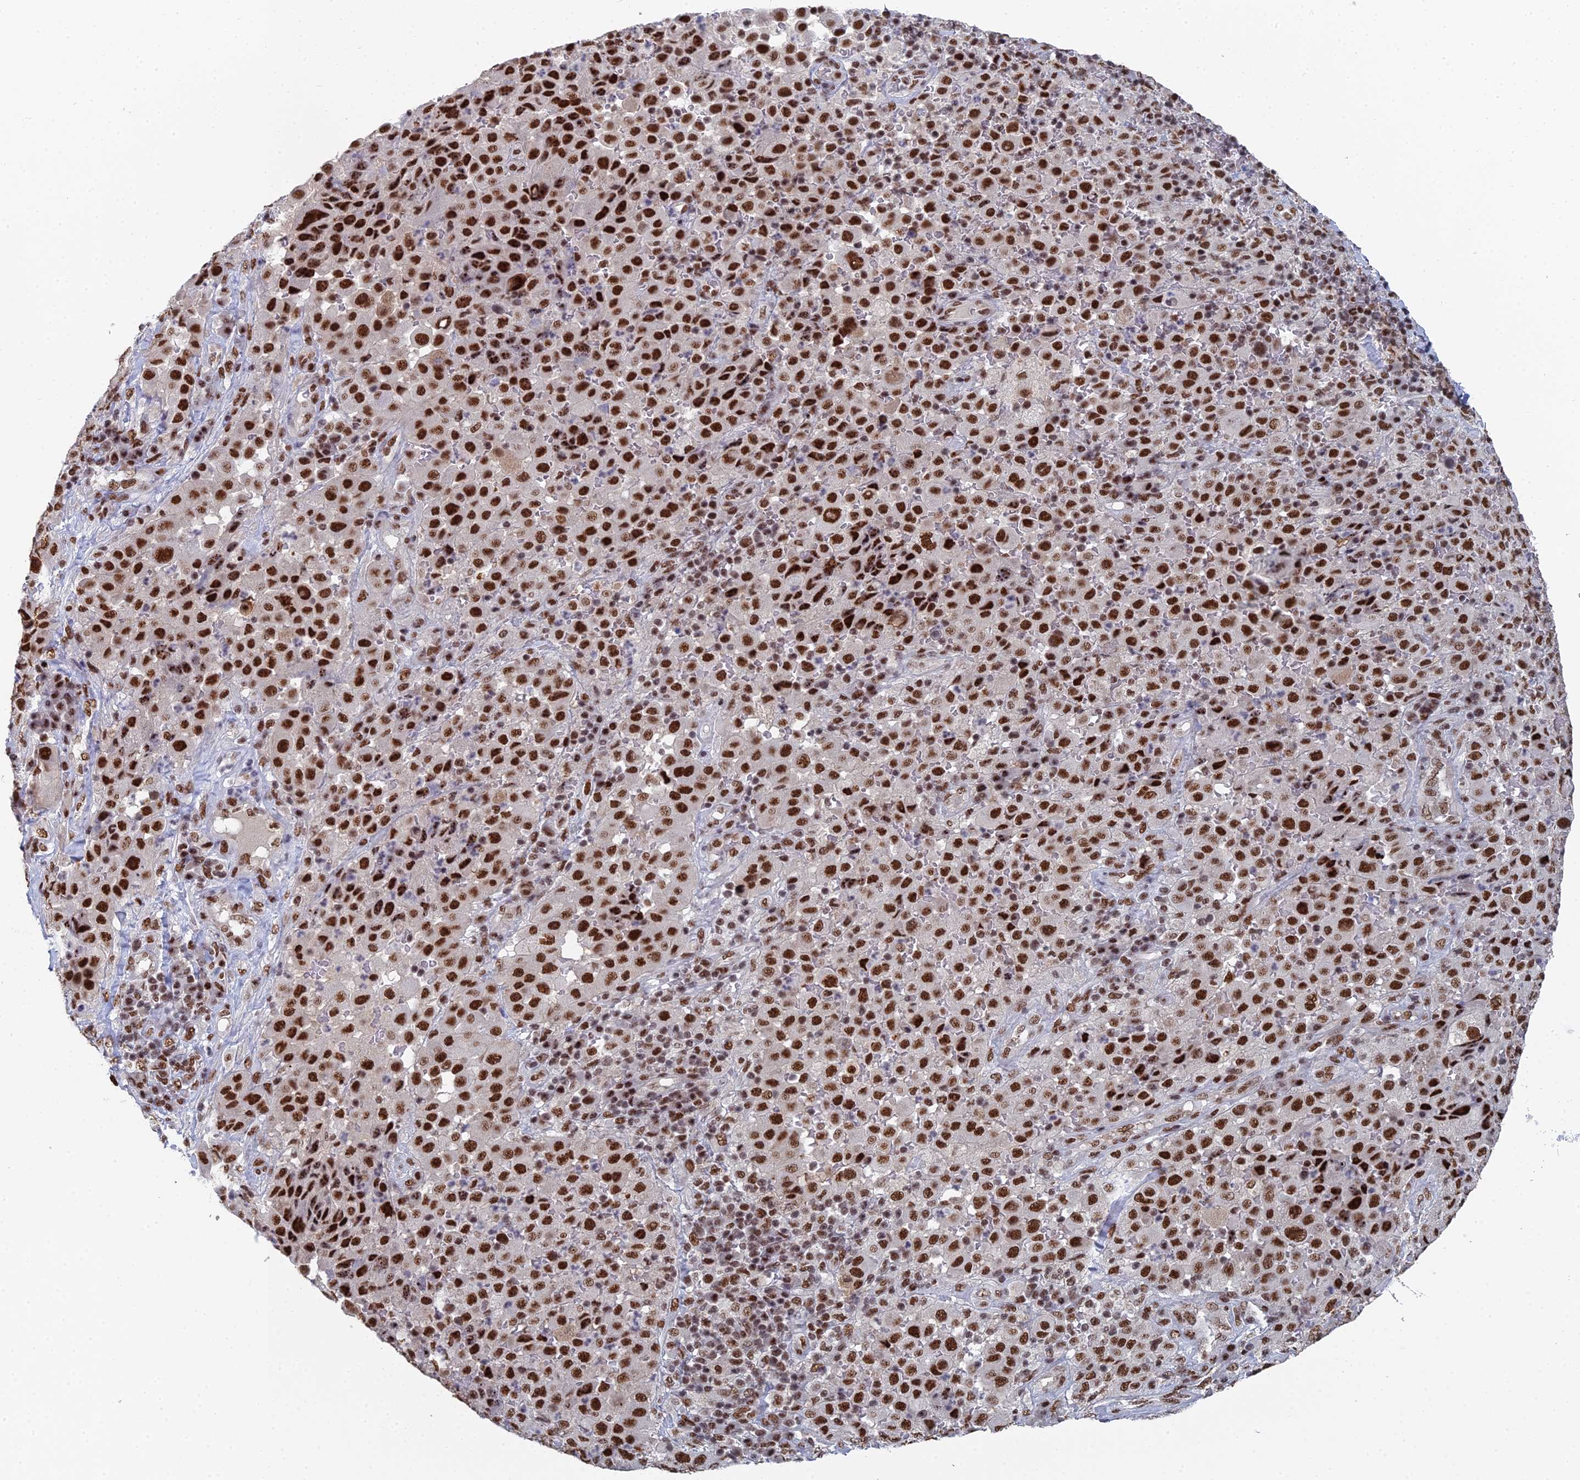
{"staining": {"intensity": "strong", "quantity": ">75%", "location": "nuclear"}, "tissue": "melanoma", "cell_type": "Tumor cells", "image_type": "cancer", "snomed": [{"axis": "morphology", "description": "Malignant melanoma, Metastatic site"}, {"axis": "topography", "description": "Lymph node"}], "caption": "Protein analysis of malignant melanoma (metastatic site) tissue displays strong nuclear staining in approximately >75% of tumor cells.", "gene": "SF3B3", "patient": {"sex": "male", "age": 62}}